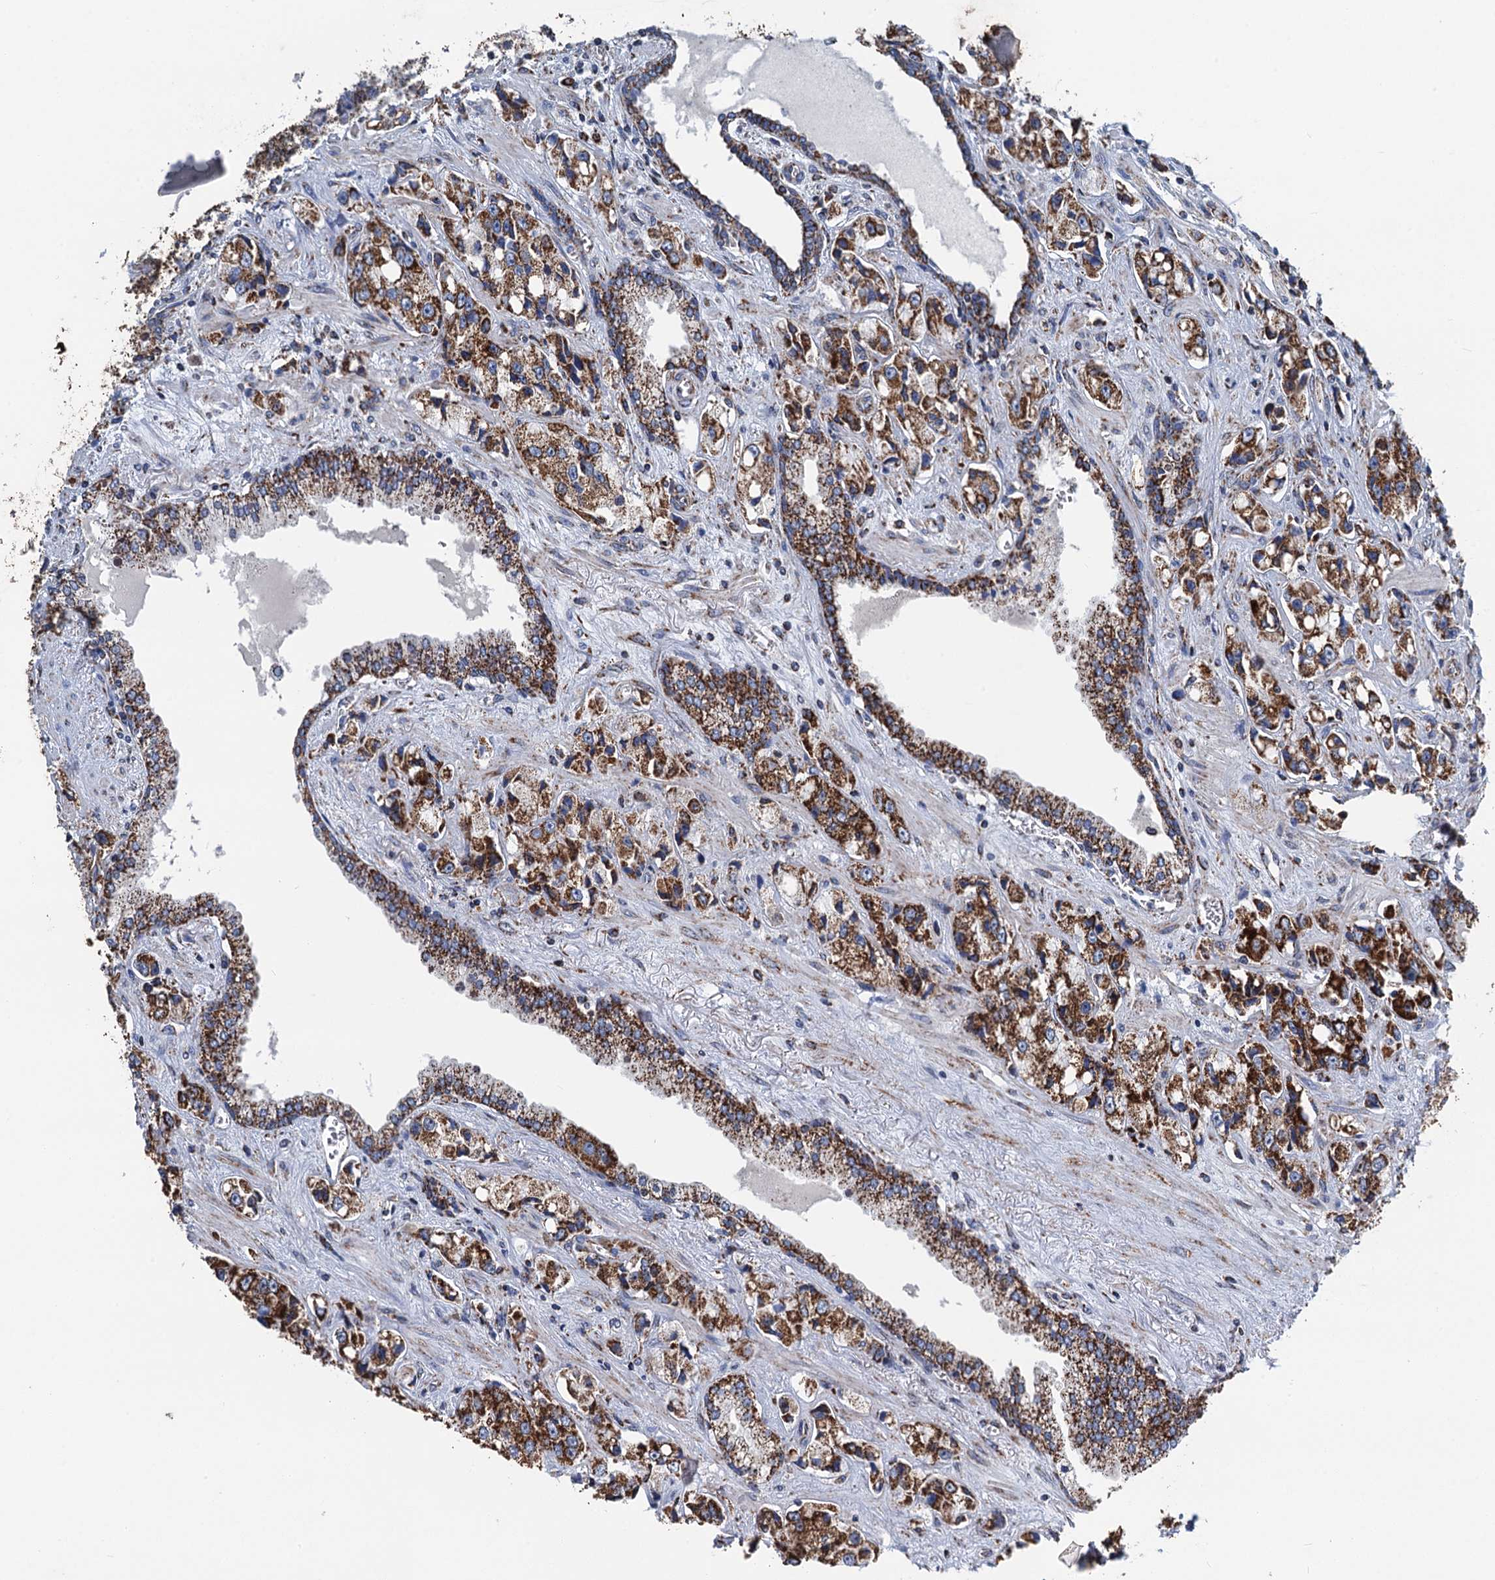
{"staining": {"intensity": "strong", "quantity": ">75%", "location": "cytoplasmic/membranous"}, "tissue": "prostate cancer", "cell_type": "Tumor cells", "image_type": "cancer", "snomed": [{"axis": "morphology", "description": "Adenocarcinoma, High grade"}, {"axis": "topography", "description": "Prostate"}], "caption": "The photomicrograph exhibits a brown stain indicating the presence of a protein in the cytoplasmic/membranous of tumor cells in prostate cancer (adenocarcinoma (high-grade)). The protein of interest is stained brown, and the nuclei are stained in blue (DAB (3,3'-diaminobenzidine) IHC with brightfield microscopy, high magnification).", "gene": "IVD", "patient": {"sex": "male", "age": 74}}